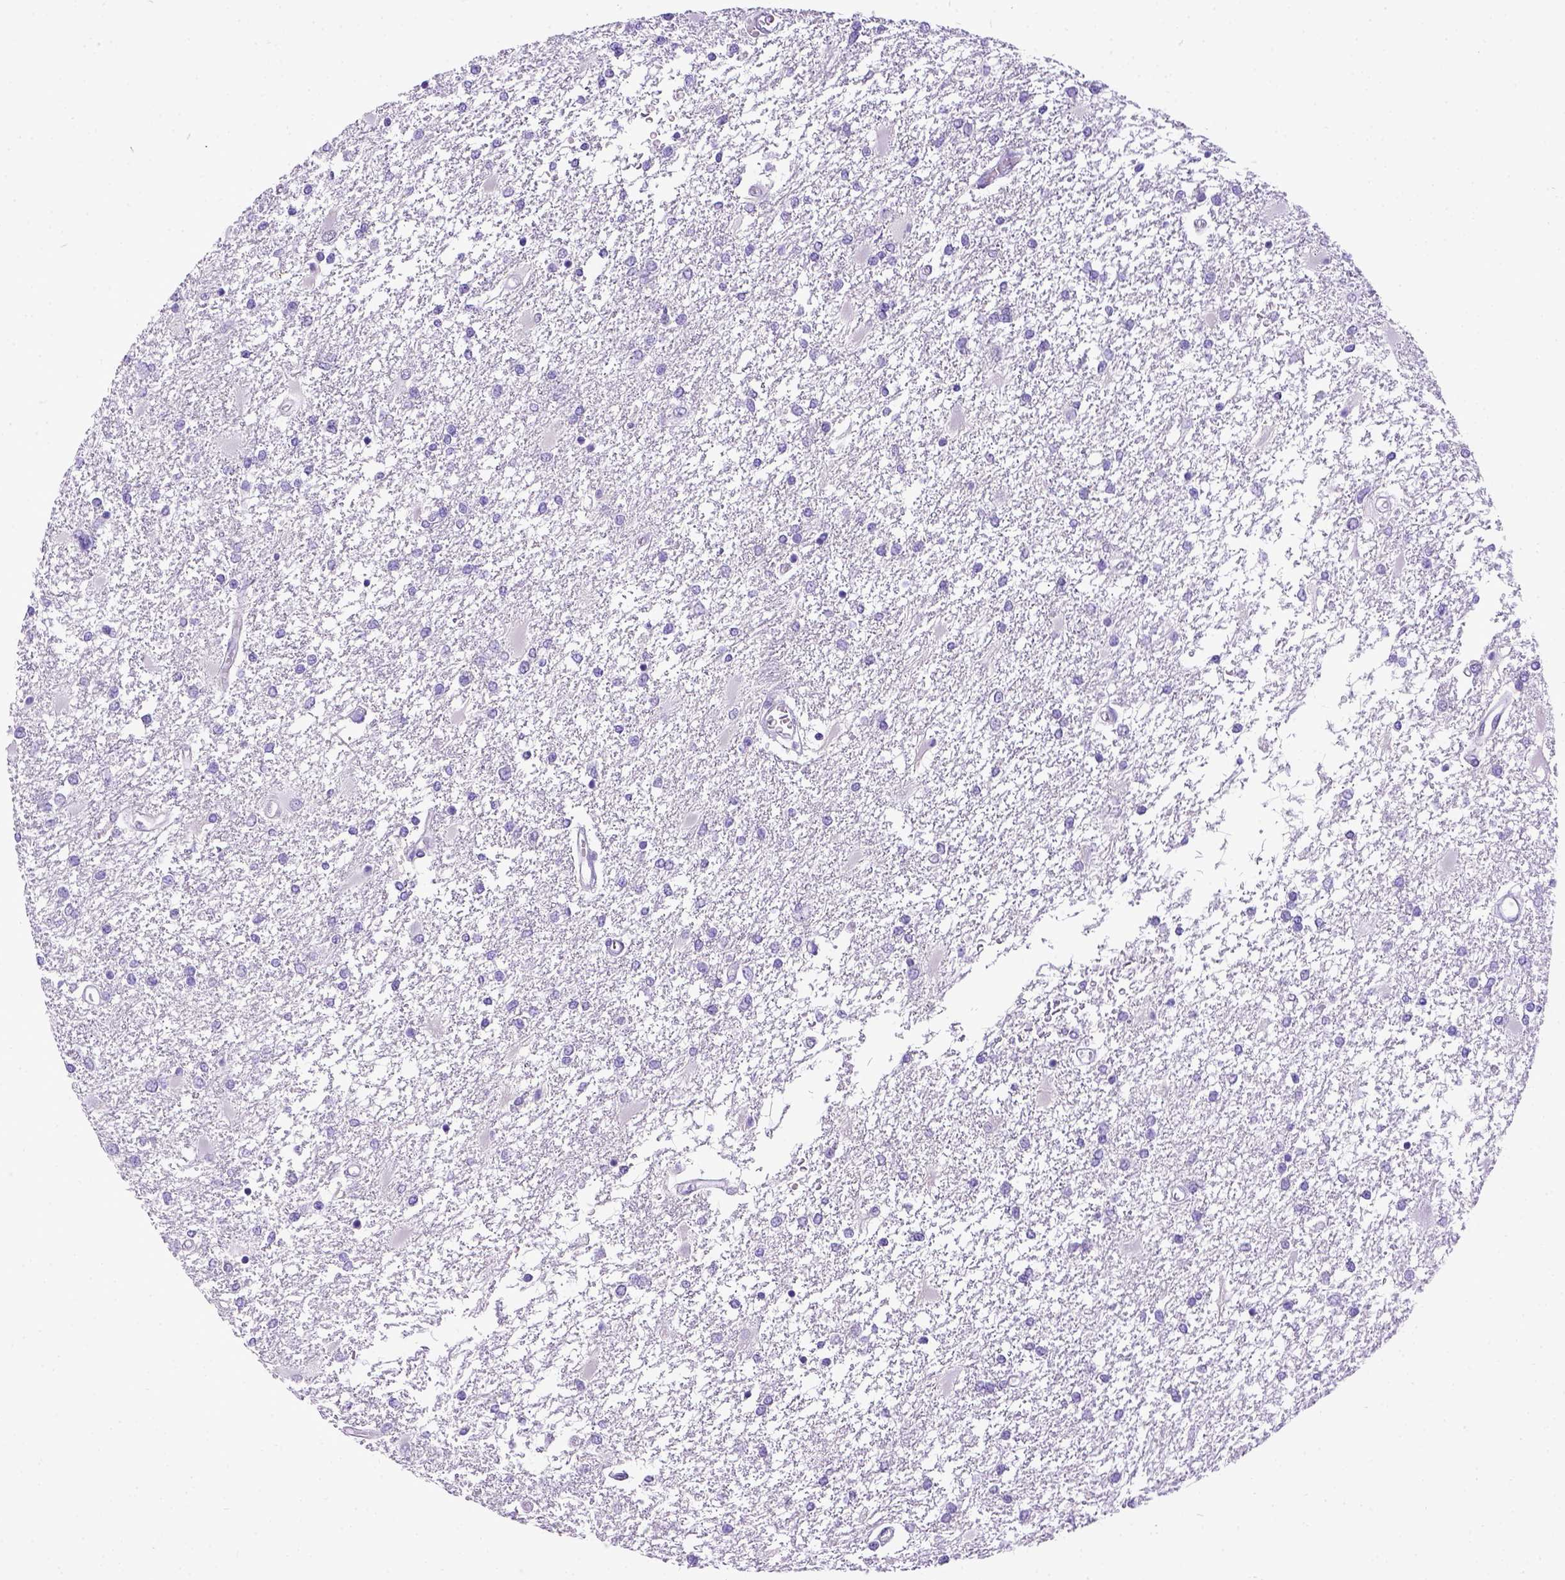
{"staining": {"intensity": "negative", "quantity": "none", "location": "none"}, "tissue": "glioma", "cell_type": "Tumor cells", "image_type": "cancer", "snomed": [{"axis": "morphology", "description": "Glioma, malignant, High grade"}, {"axis": "topography", "description": "Cerebral cortex"}], "caption": "IHC micrograph of neoplastic tissue: glioma stained with DAB (3,3'-diaminobenzidine) exhibits no significant protein expression in tumor cells. The staining was performed using DAB to visualize the protein expression in brown, while the nuclei were stained in blue with hematoxylin (Magnification: 20x).", "gene": "ESR1", "patient": {"sex": "male", "age": 79}}